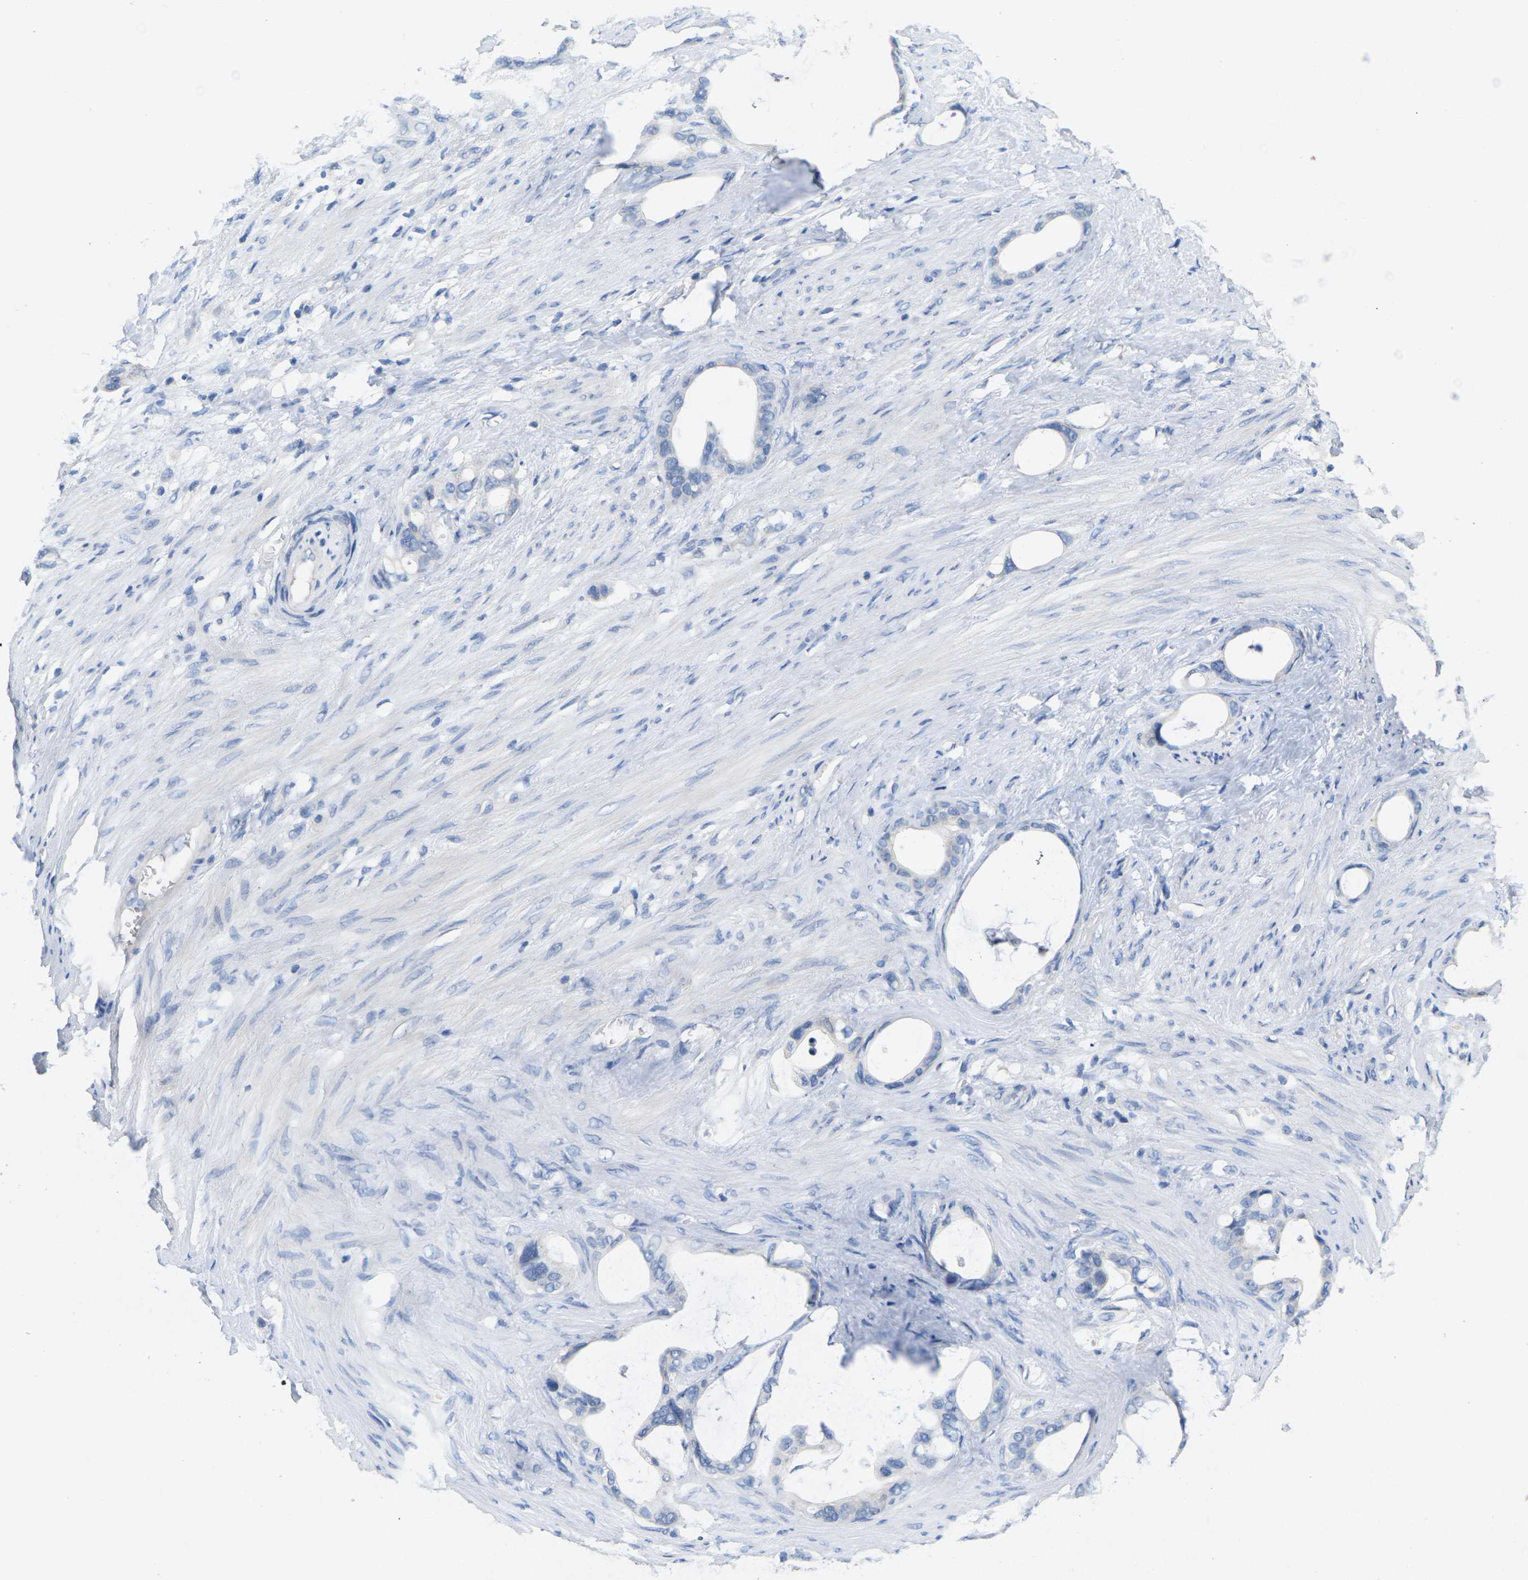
{"staining": {"intensity": "negative", "quantity": "none", "location": "none"}, "tissue": "stomach cancer", "cell_type": "Tumor cells", "image_type": "cancer", "snomed": [{"axis": "morphology", "description": "Adenocarcinoma, NOS"}, {"axis": "topography", "description": "Stomach"}], "caption": "Protein analysis of stomach cancer (adenocarcinoma) demonstrates no significant positivity in tumor cells. (DAB (3,3'-diaminobenzidine) immunohistochemistry visualized using brightfield microscopy, high magnification).", "gene": "TNNI3", "patient": {"sex": "female", "age": 75}}